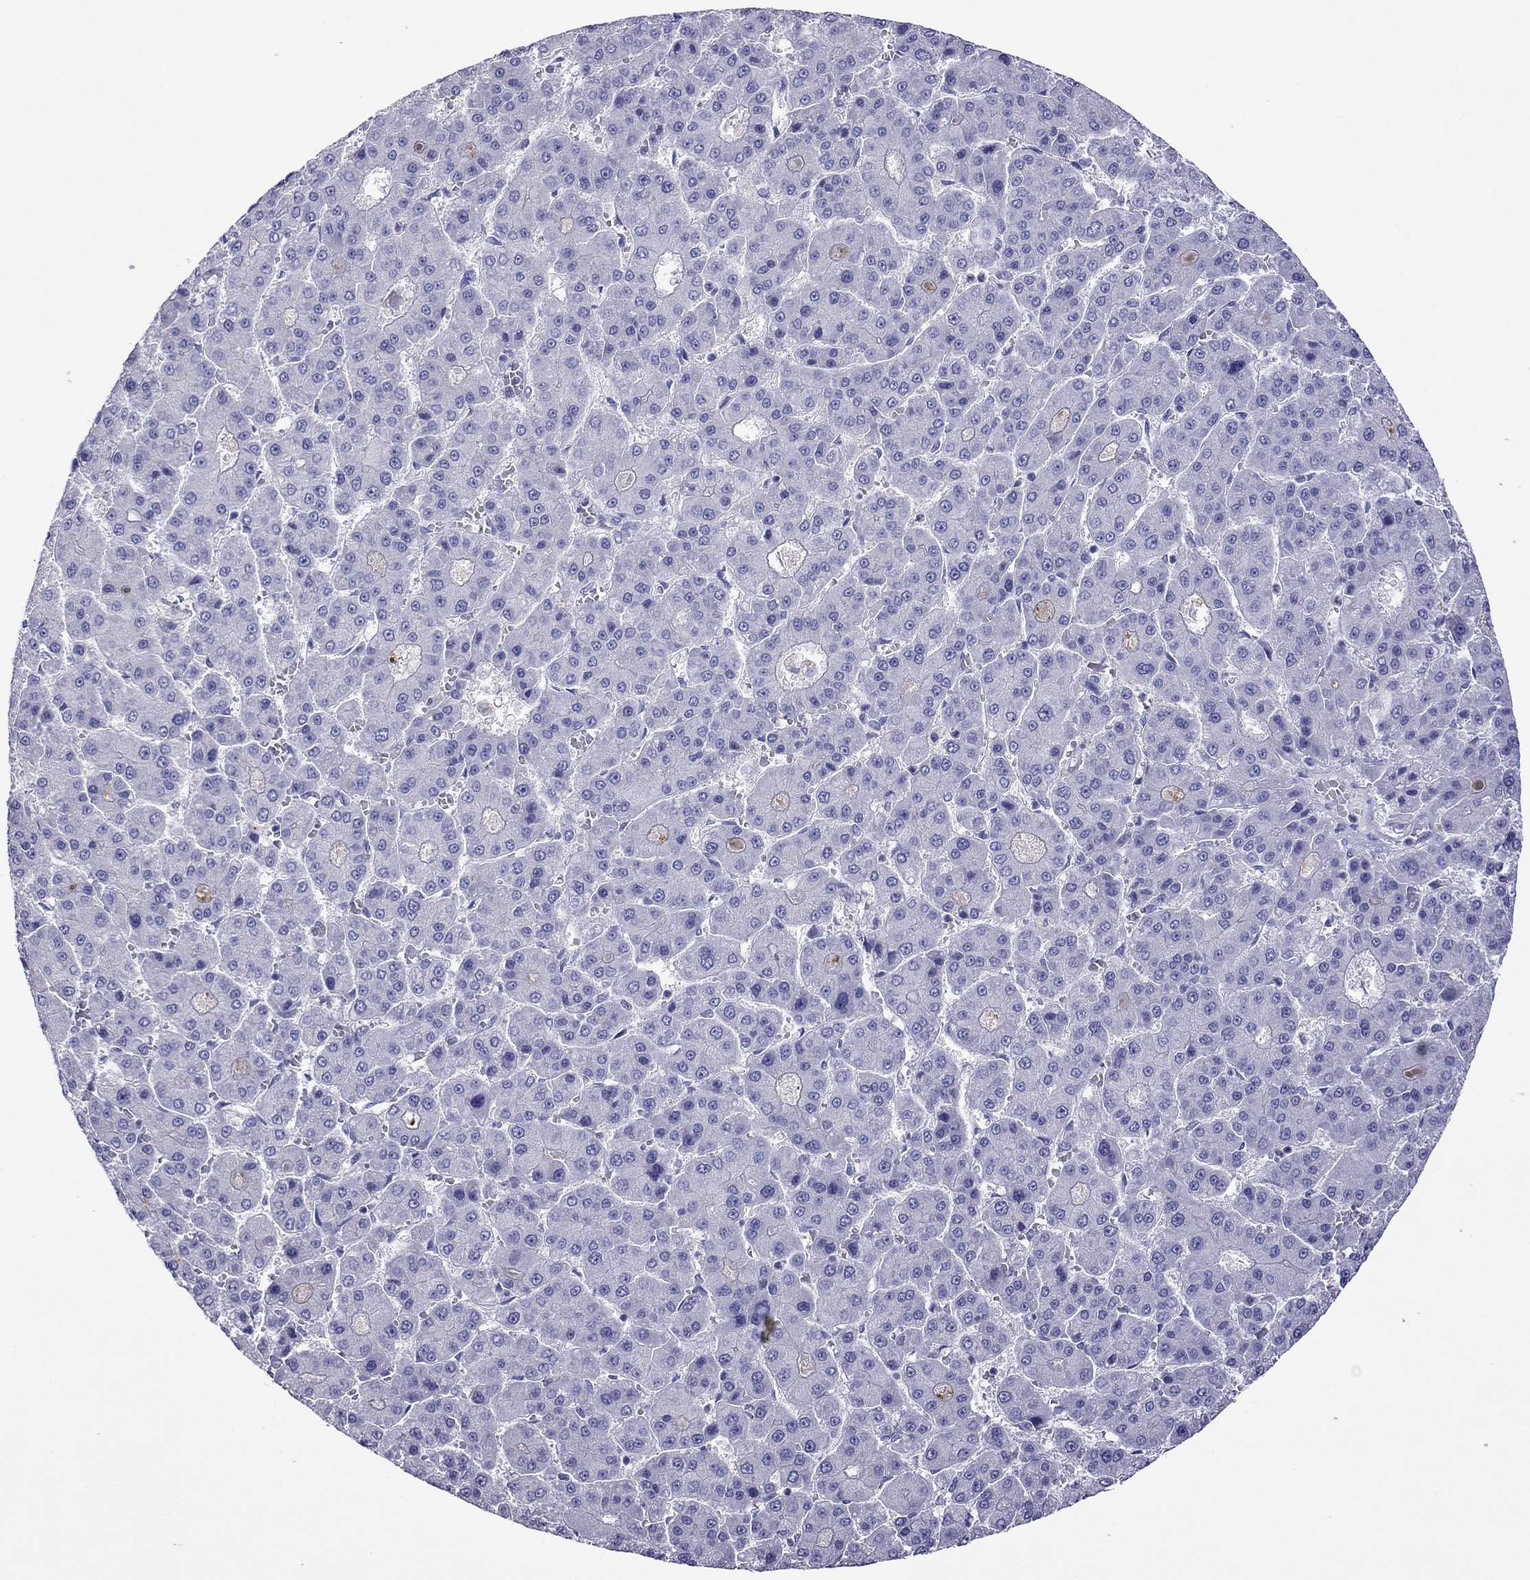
{"staining": {"intensity": "negative", "quantity": "none", "location": "none"}, "tissue": "liver cancer", "cell_type": "Tumor cells", "image_type": "cancer", "snomed": [{"axis": "morphology", "description": "Carcinoma, Hepatocellular, NOS"}, {"axis": "topography", "description": "Liver"}], "caption": "Liver cancer (hepatocellular carcinoma) stained for a protein using immunohistochemistry shows no positivity tumor cells.", "gene": "MPZ", "patient": {"sex": "male", "age": 70}}